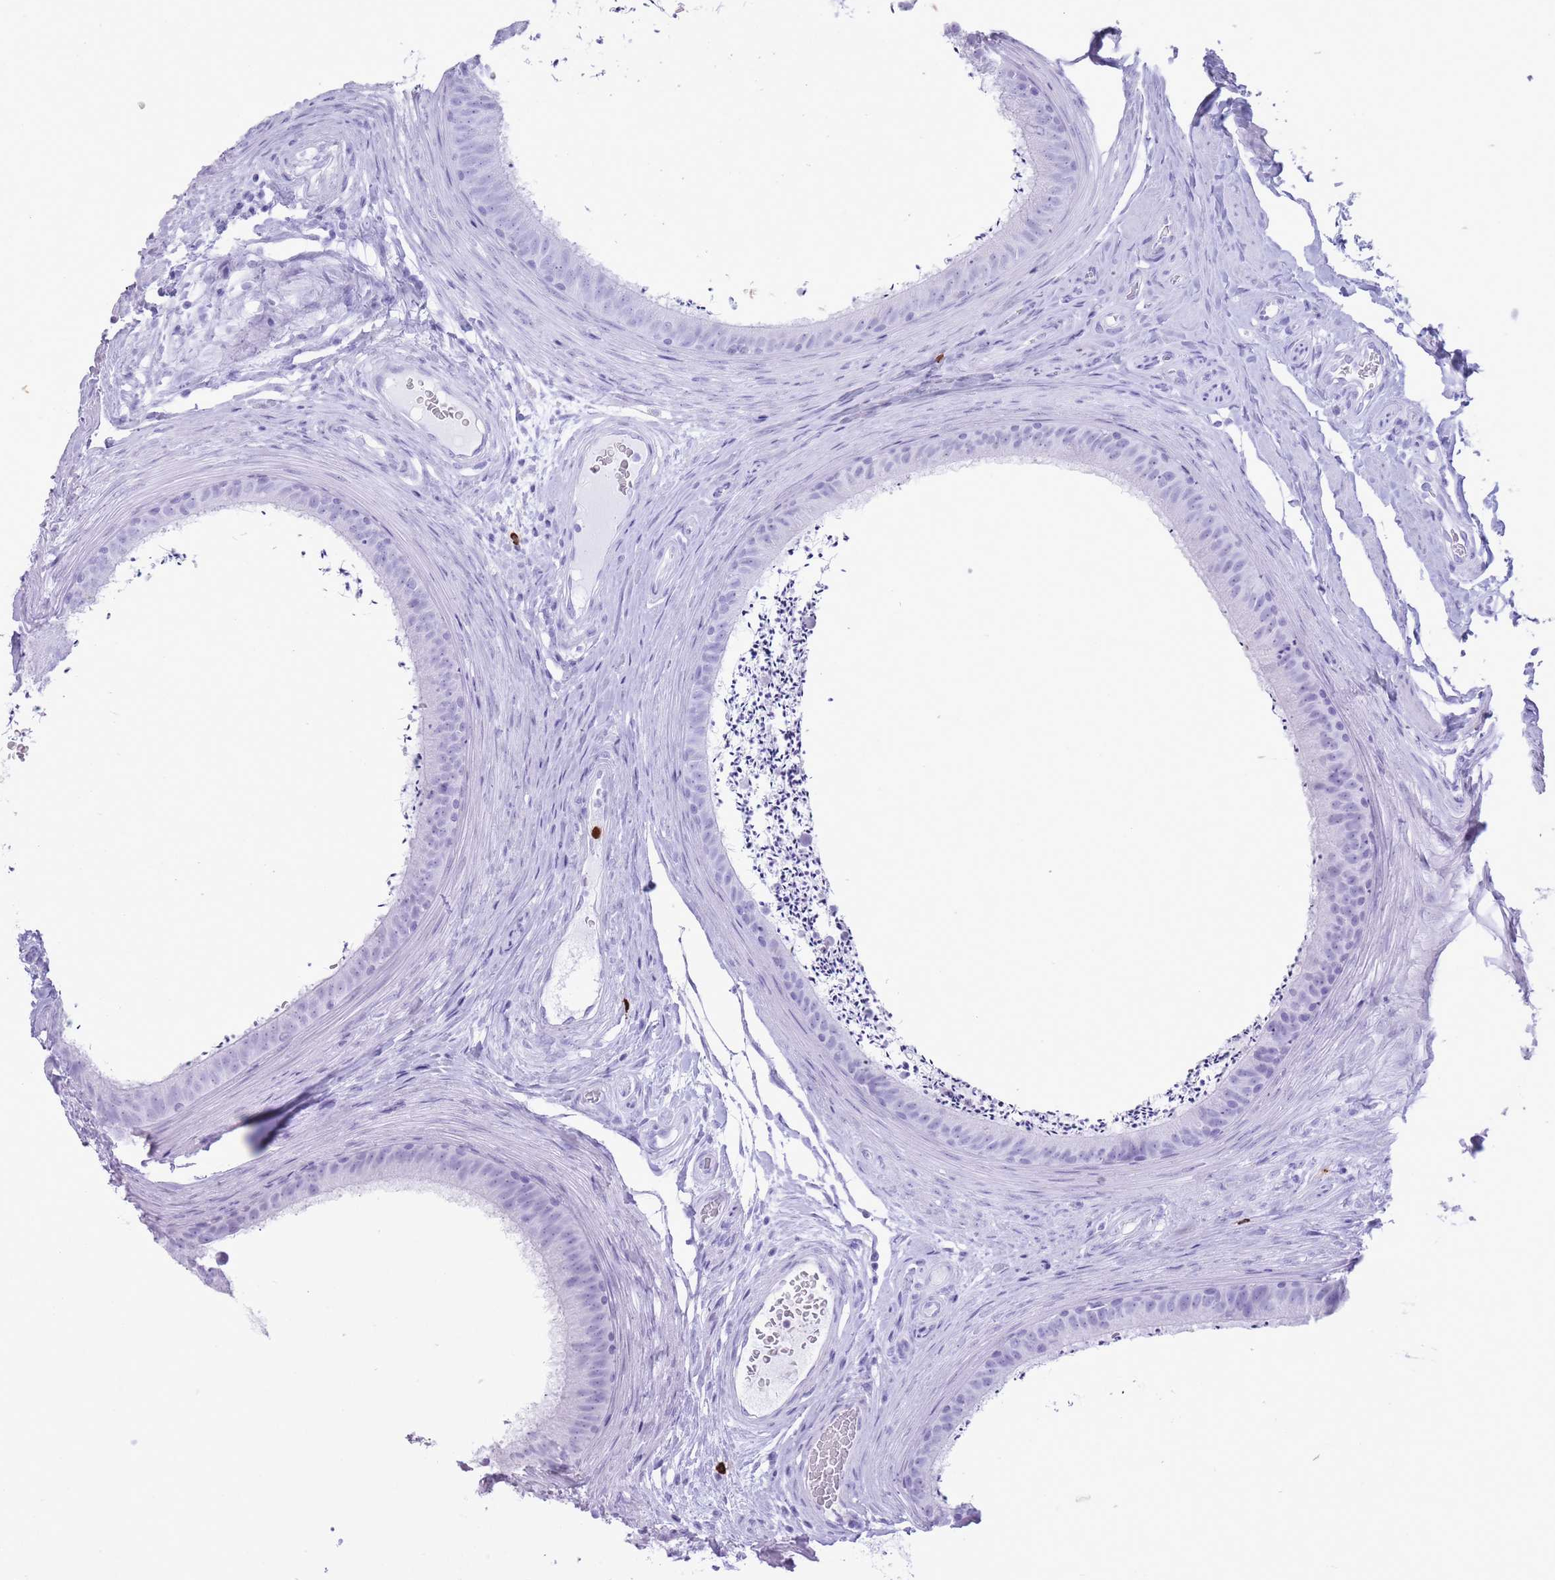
{"staining": {"intensity": "negative", "quantity": "none", "location": "none"}, "tissue": "epididymis", "cell_type": "Glandular cells", "image_type": "normal", "snomed": [{"axis": "morphology", "description": "Normal tissue, NOS"}, {"axis": "topography", "description": "Testis"}, {"axis": "topography", "description": "Epididymis"}], "caption": "Immunohistochemistry (IHC) of benign human epididymis exhibits no positivity in glandular cells. The staining was performed using DAB to visualize the protein expression in brown, while the nuclei were stained in blue with hematoxylin (Magnification: 20x).", "gene": "OR4F16", "patient": {"sex": "male", "age": 41}}